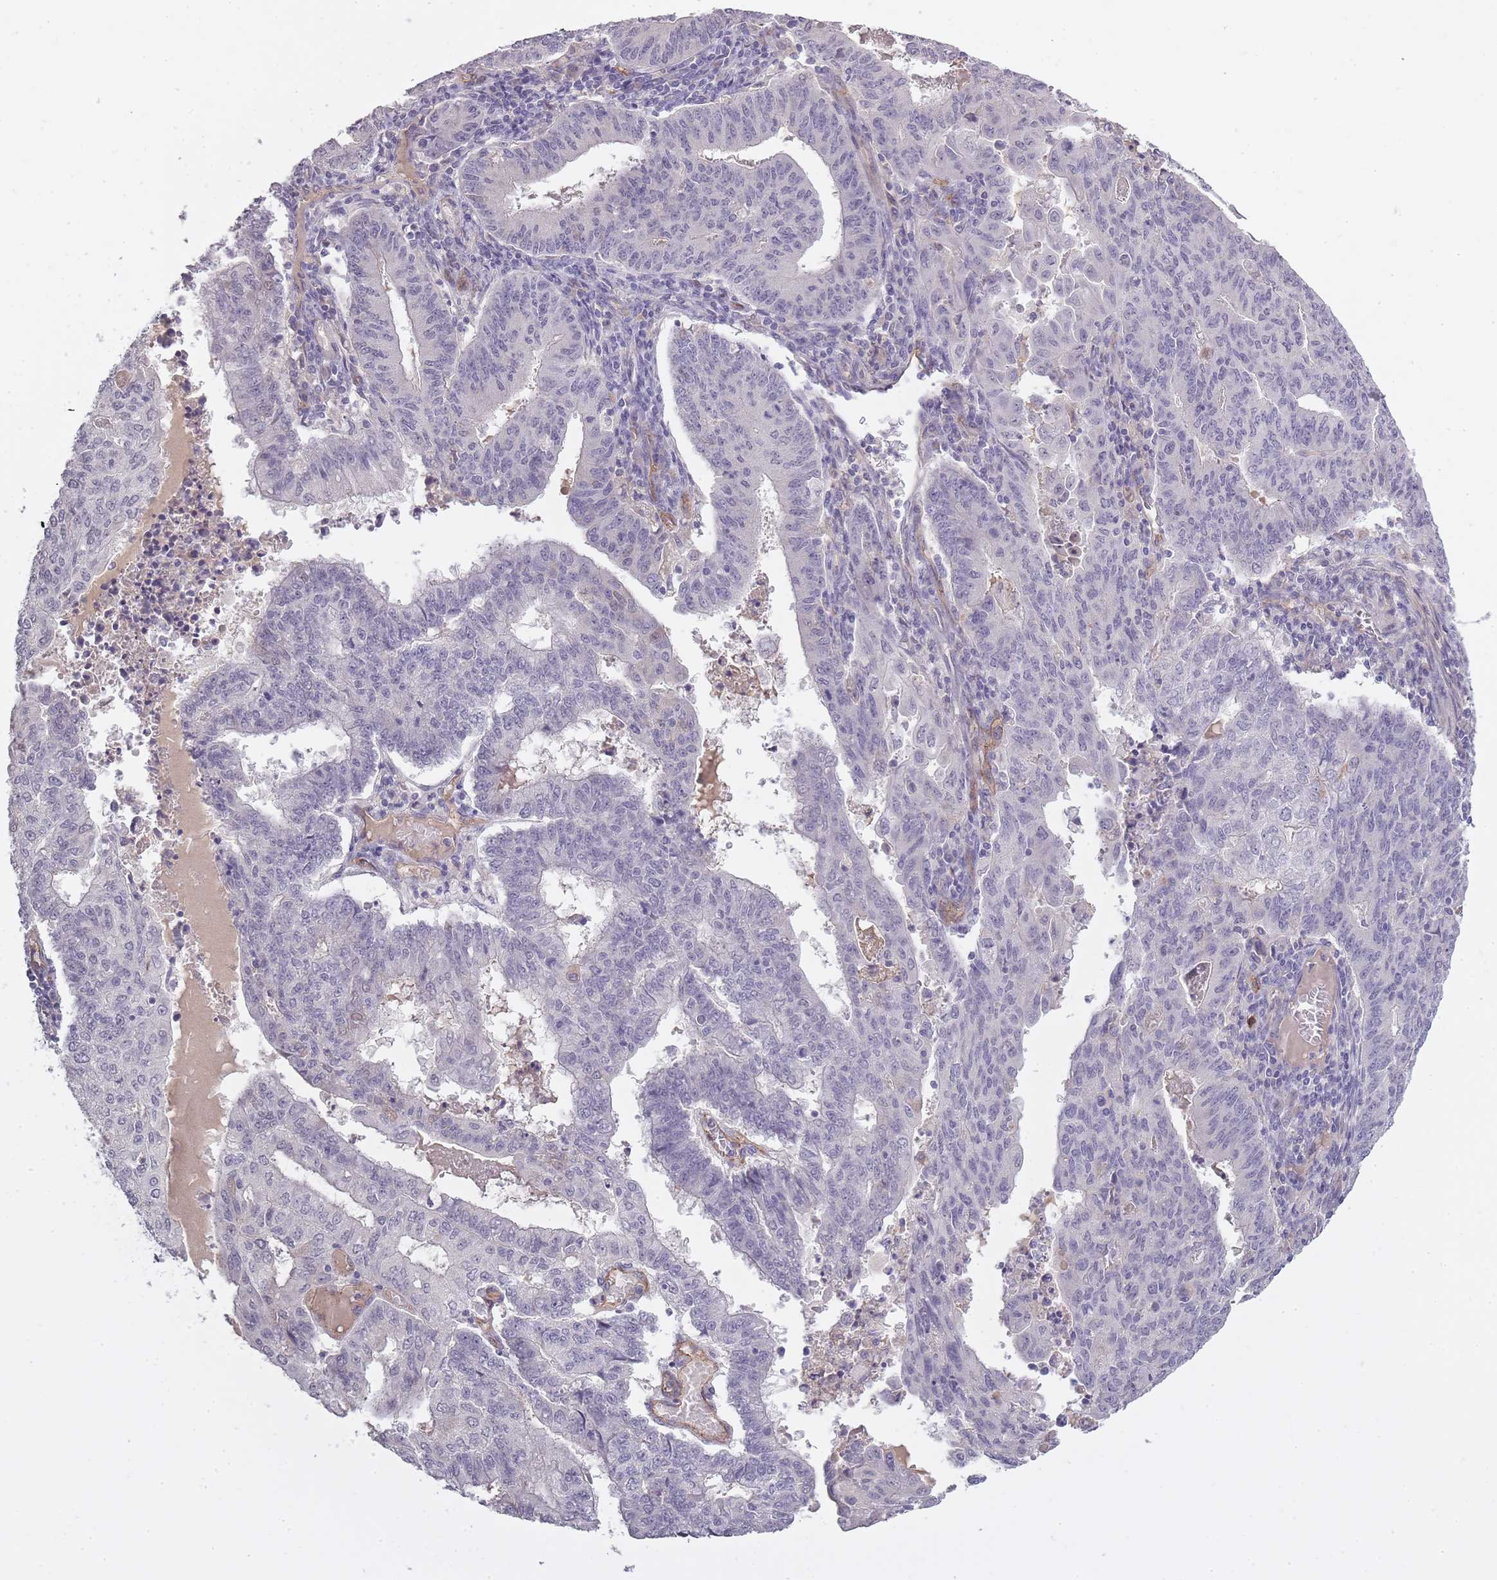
{"staining": {"intensity": "negative", "quantity": "none", "location": "none"}, "tissue": "endometrial cancer", "cell_type": "Tumor cells", "image_type": "cancer", "snomed": [{"axis": "morphology", "description": "Adenocarcinoma, NOS"}, {"axis": "topography", "description": "Endometrium"}], "caption": "Adenocarcinoma (endometrial) was stained to show a protein in brown. There is no significant expression in tumor cells.", "gene": "SLC8A2", "patient": {"sex": "female", "age": 59}}